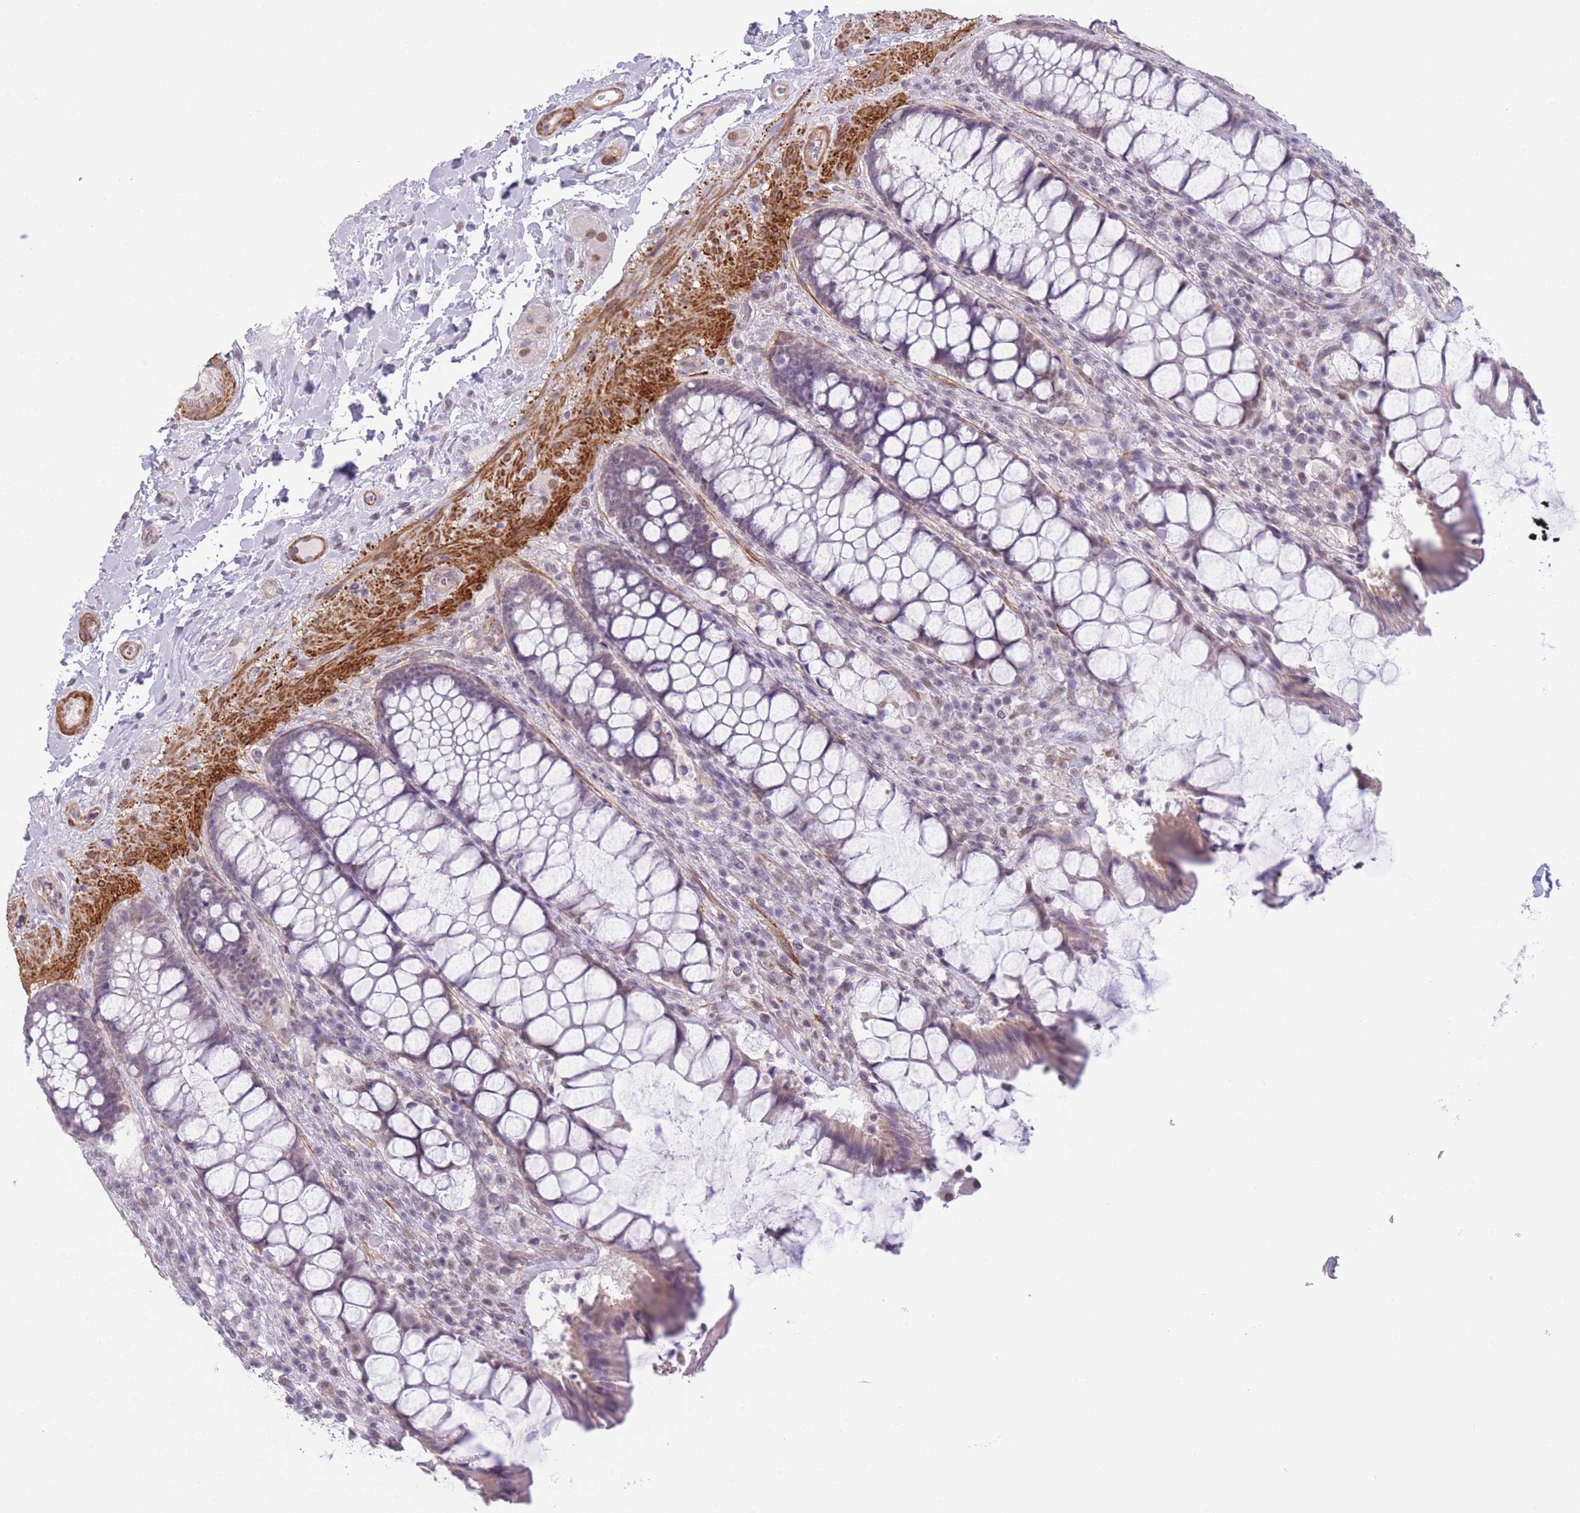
{"staining": {"intensity": "negative", "quantity": "none", "location": "none"}, "tissue": "rectum", "cell_type": "Glandular cells", "image_type": "normal", "snomed": [{"axis": "morphology", "description": "Normal tissue, NOS"}, {"axis": "topography", "description": "Rectum"}], "caption": "Rectum stained for a protein using immunohistochemistry (IHC) exhibits no positivity glandular cells.", "gene": "SIN3B", "patient": {"sex": "female", "age": 58}}